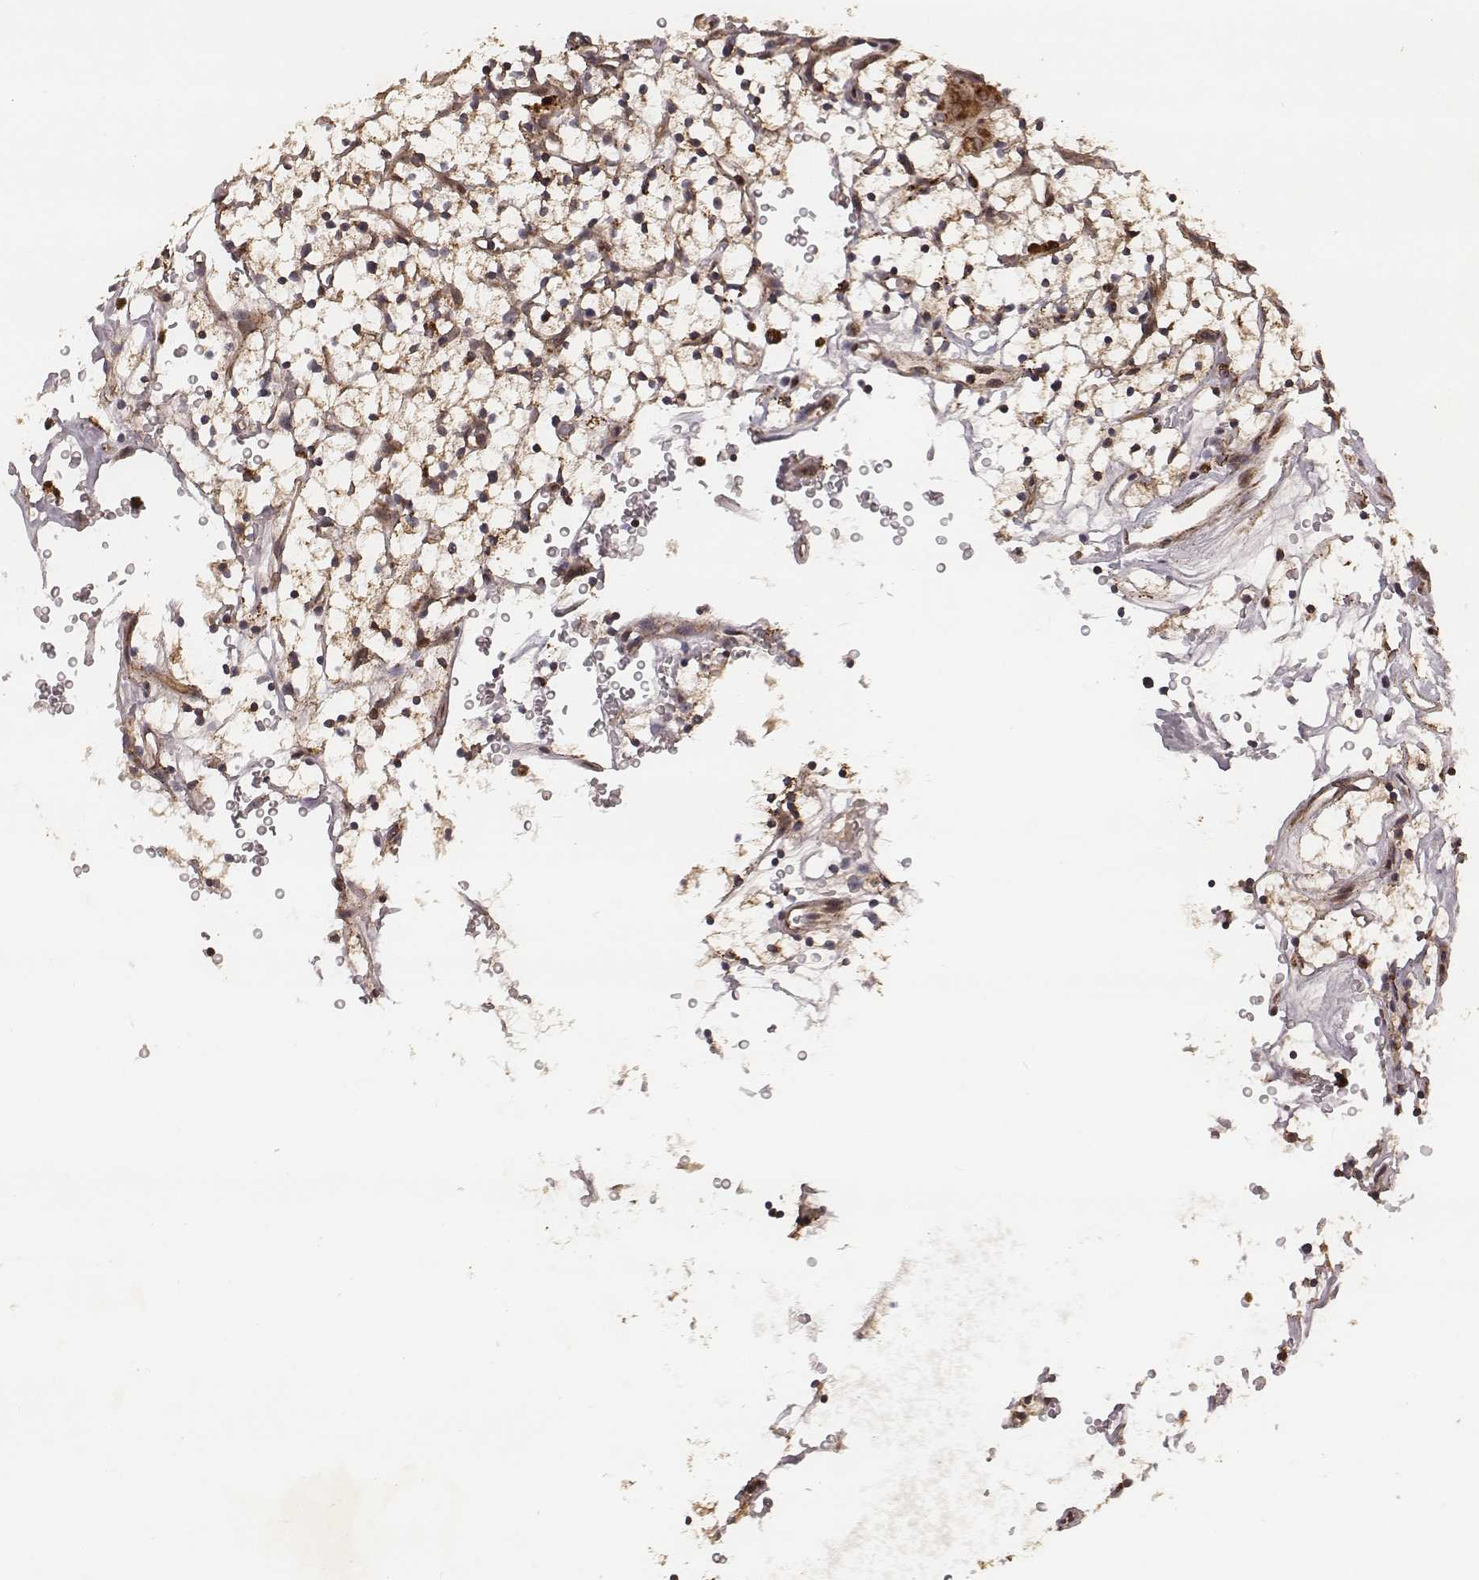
{"staining": {"intensity": "moderate", "quantity": "25%-75%", "location": "cytoplasmic/membranous"}, "tissue": "renal cancer", "cell_type": "Tumor cells", "image_type": "cancer", "snomed": [{"axis": "morphology", "description": "Adenocarcinoma, NOS"}, {"axis": "topography", "description": "Kidney"}], "caption": "The micrograph displays immunohistochemical staining of adenocarcinoma (renal). There is moderate cytoplasmic/membranous positivity is seen in about 25%-75% of tumor cells. The protein is stained brown, and the nuclei are stained in blue (DAB IHC with brightfield microscopy, high magnification).", "gene": "ZDHHC21", "patient": {"sex": "female", "age": 64}}